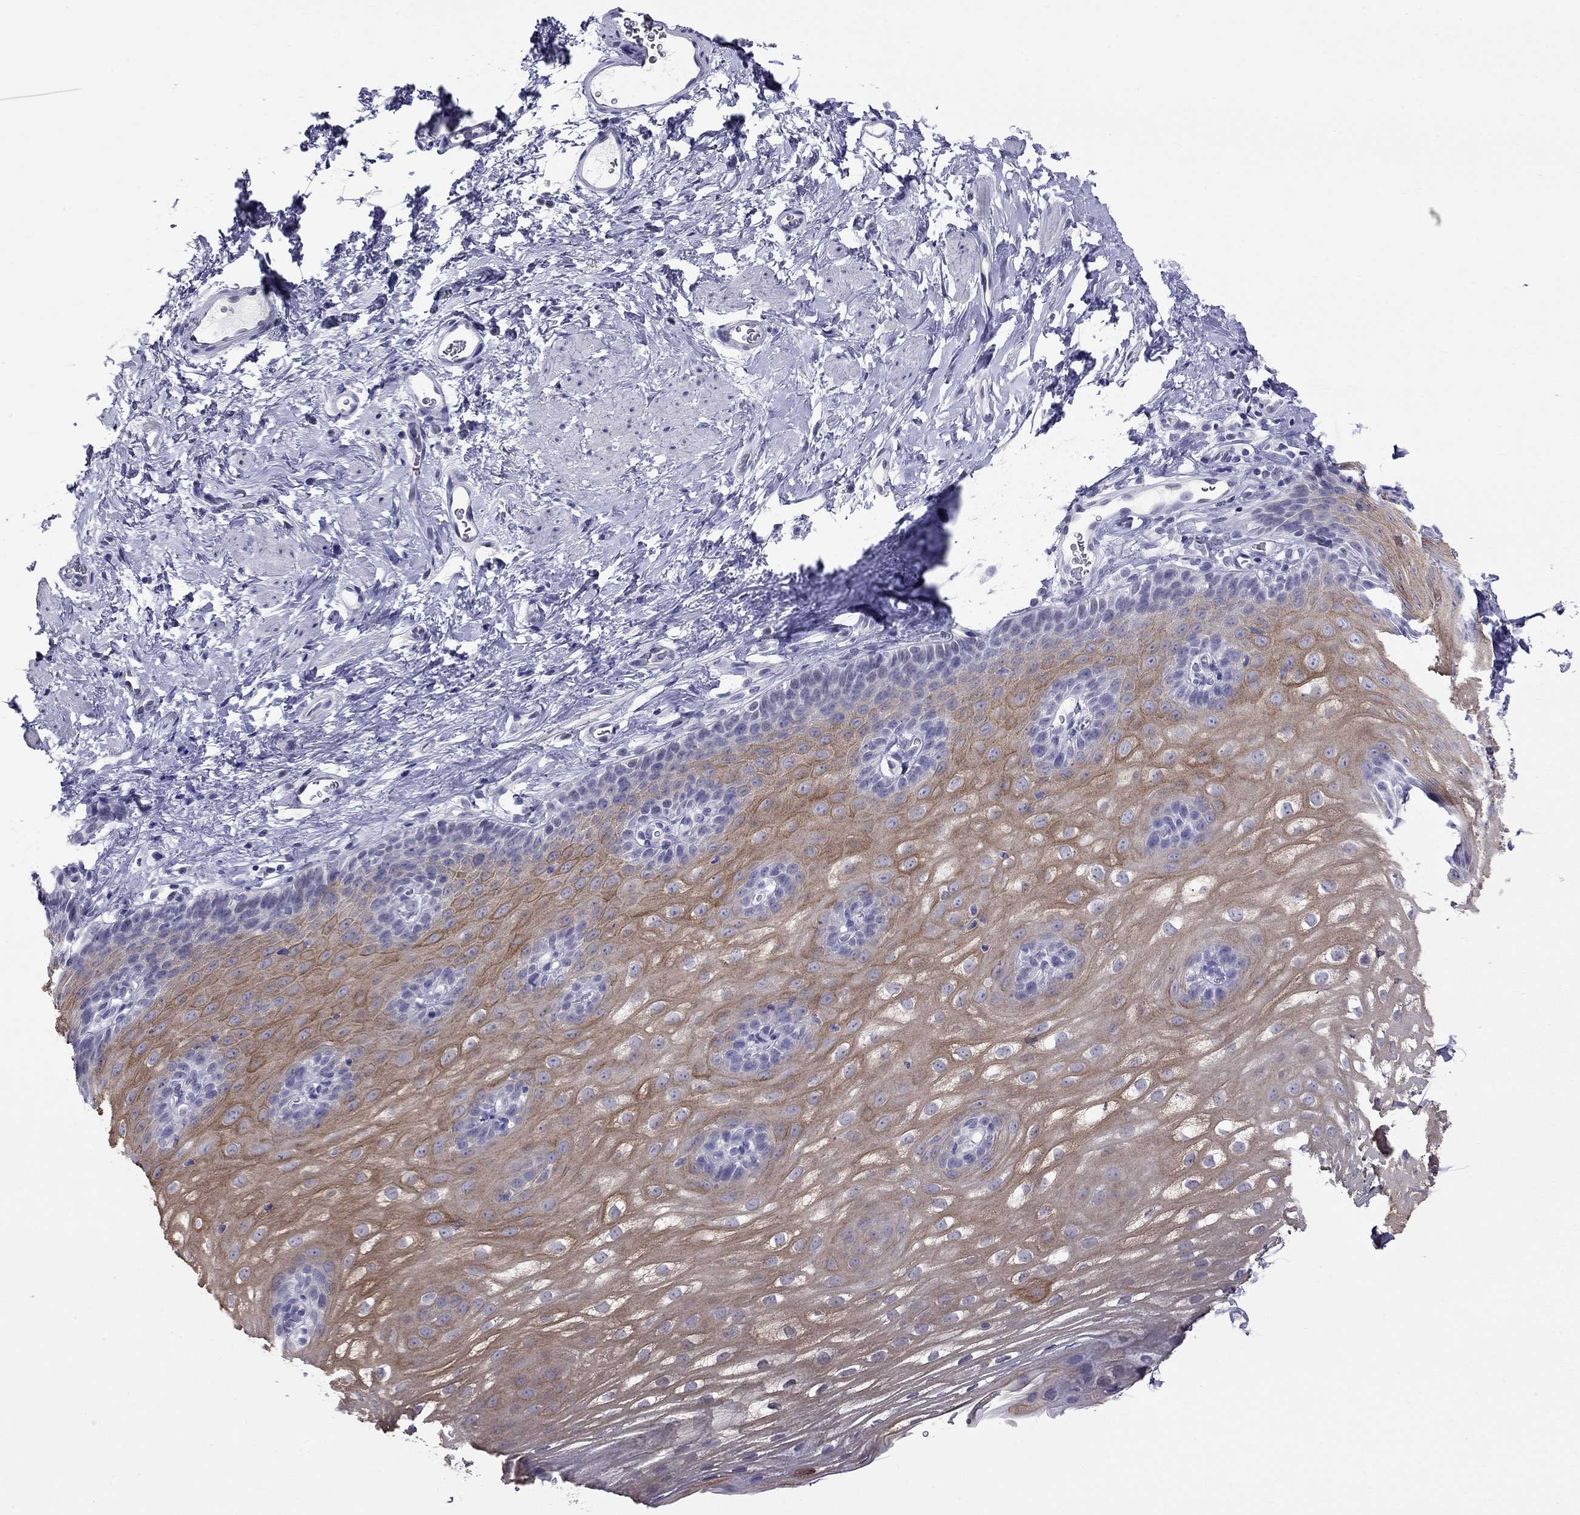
{"staining": {"intensity": "moderate", "quantity": "25%-75%", "location": "cytoplasmic/membranous"}, "tissue": "esophagus", "cell_type": "Squamous epithelial cells", "image_type": "normal", "snomed": [{"axis": "morphology", "description": "Normal tissue, NOS"}, {"axis": "topography", "description": "Esophagus"}], "caption": "This micrograph displays immunohistochemistry (IHC) staining of benign esophagus, with medium moderate cytoplasmic/membranous staining in approximately 25%-75% of squamous epithelial cells.", "gene": "MUC15", "patient": {"sex": "male", "age": 64}}